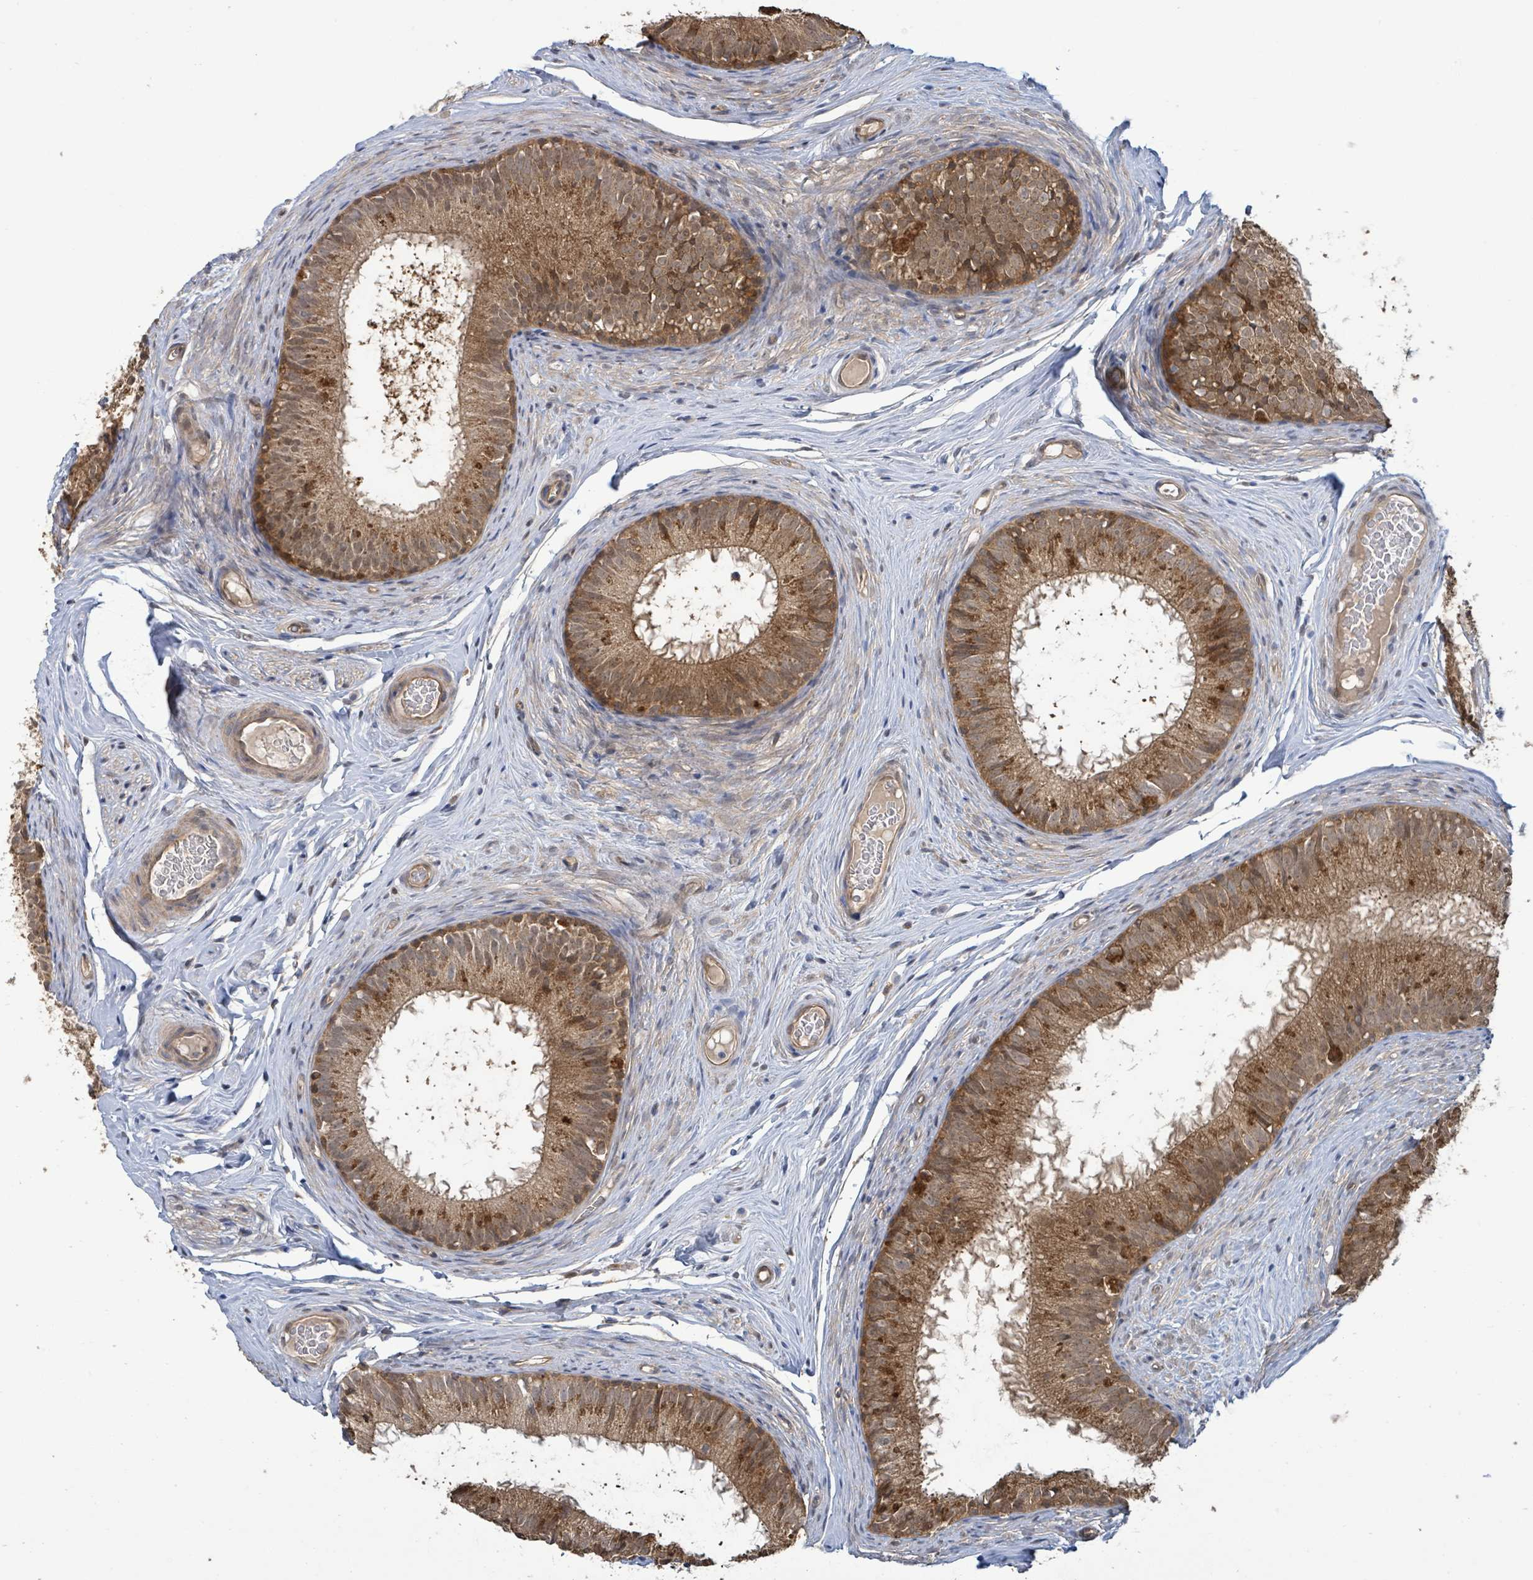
{"staining": {"intensity": "strong", "quantity": ">75%", "location": "cytoplasmic/membranous"}, "tissue": "epididymis", "cell_type": "Glandular cells", "image_type": "normal", "snomed": [{"axis": "morphology", "description": "Normal tissue, NOS"}, {"axis": "topography", "description": "Epididymis"}], "caption": "IHC histopathology image of benign epididymis: human epididymis stained using immunohistochemistry (IHC) shows high levels of strong protein expression localized specifically in the cytoplasmic/membranous of glandular cells, appearing as a cytoplasmic/membranous brown color.", "gene": "ARPIN", "patient": {"sex": "male", "age": 25}}